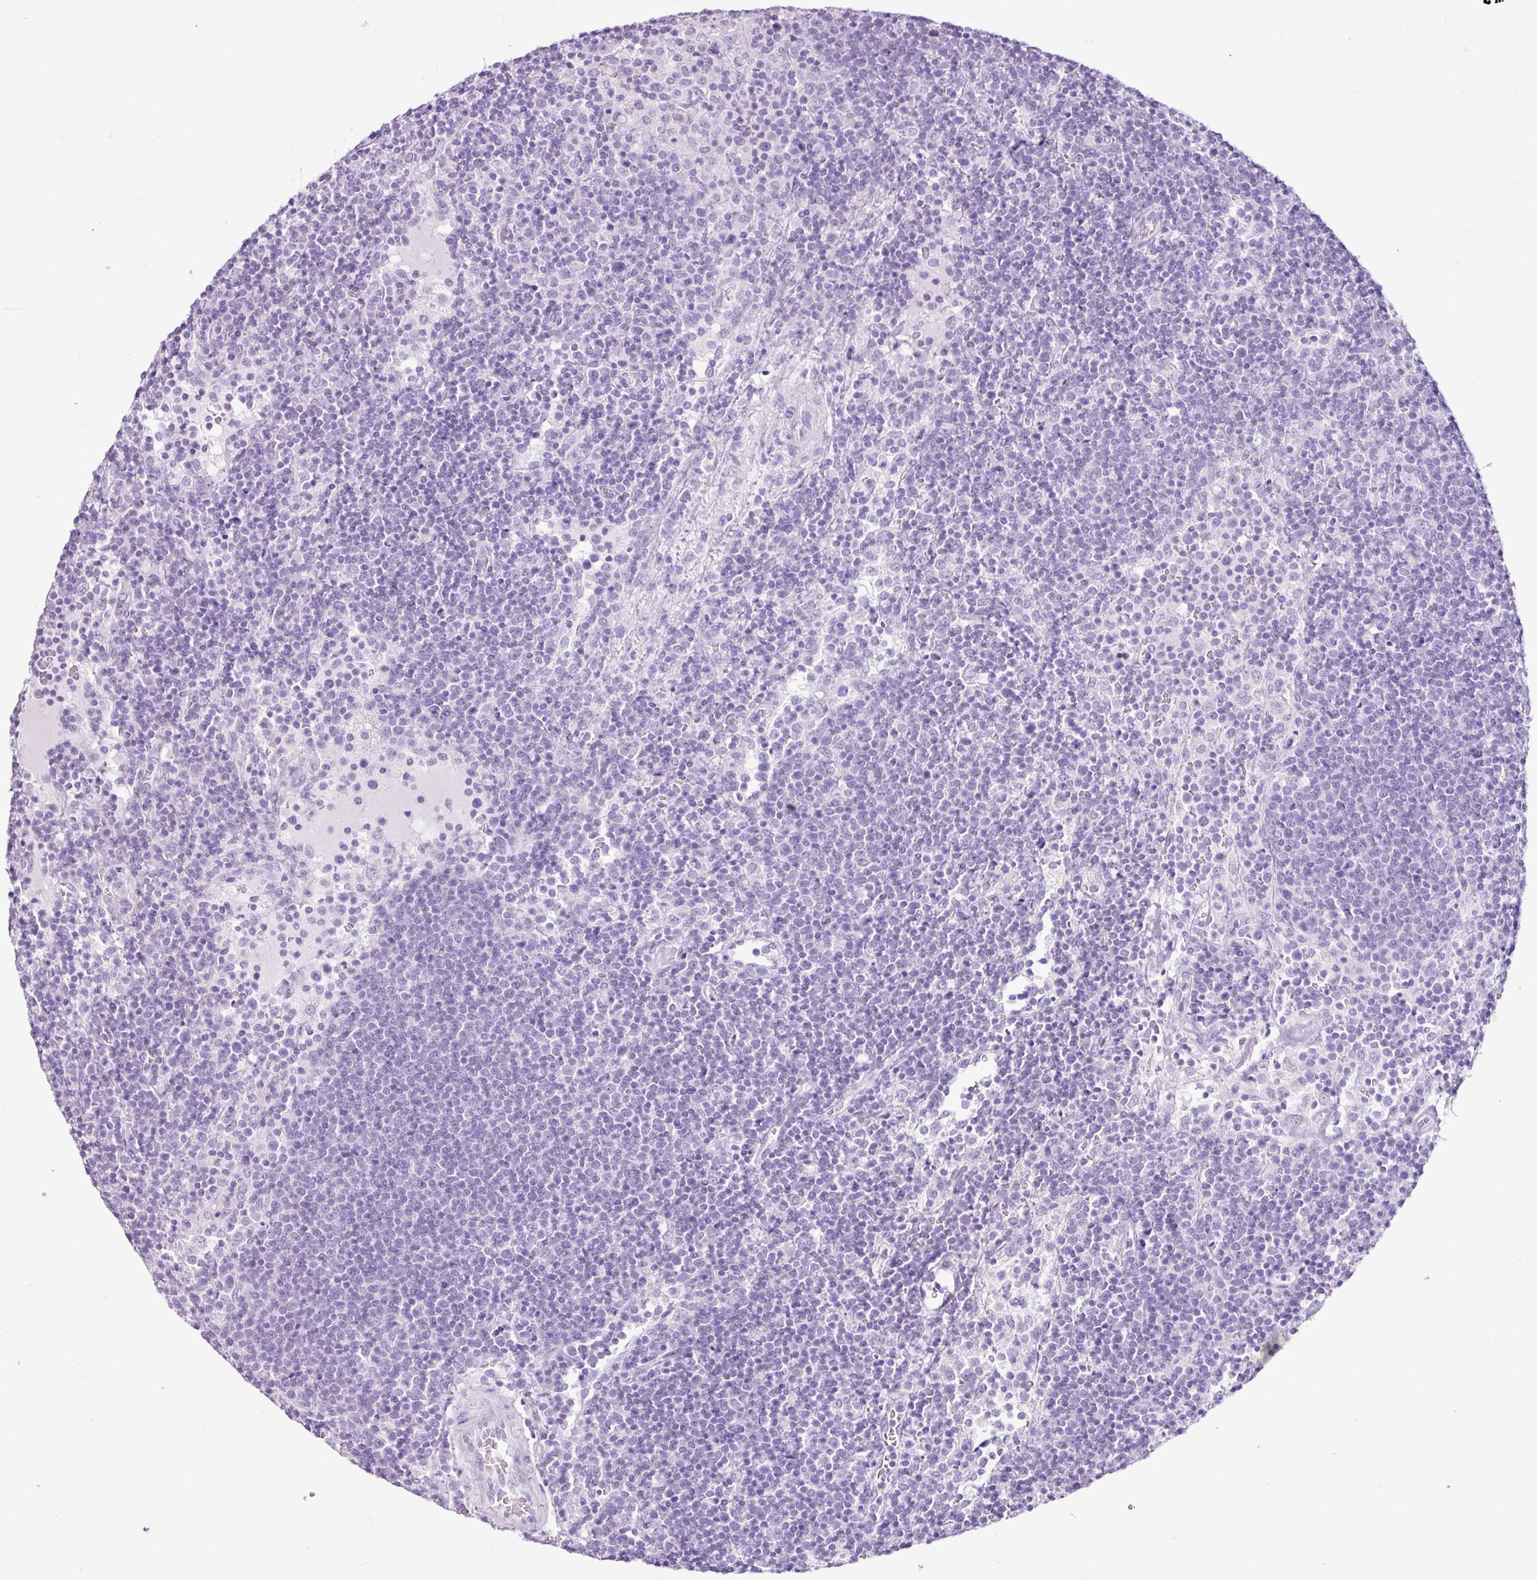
{"staining": {"intensity": "negative", "quantity": "none", "location": "none"}, "tissue": "lymphoma", "cell_type": "Tumor cells", "image_type": "cancer", "snomed": [{"axis": "morphology", "description": "Malignant lymphoma, non-Hodgkin's type, High grade"}, {"axis": "topography", "description": "Lymph node"}], "caption": "Tumor cells are negative for brown protein staining in lymphoma.", "gene": "PGR", "patient": {"sex": "male", "age": 61}}